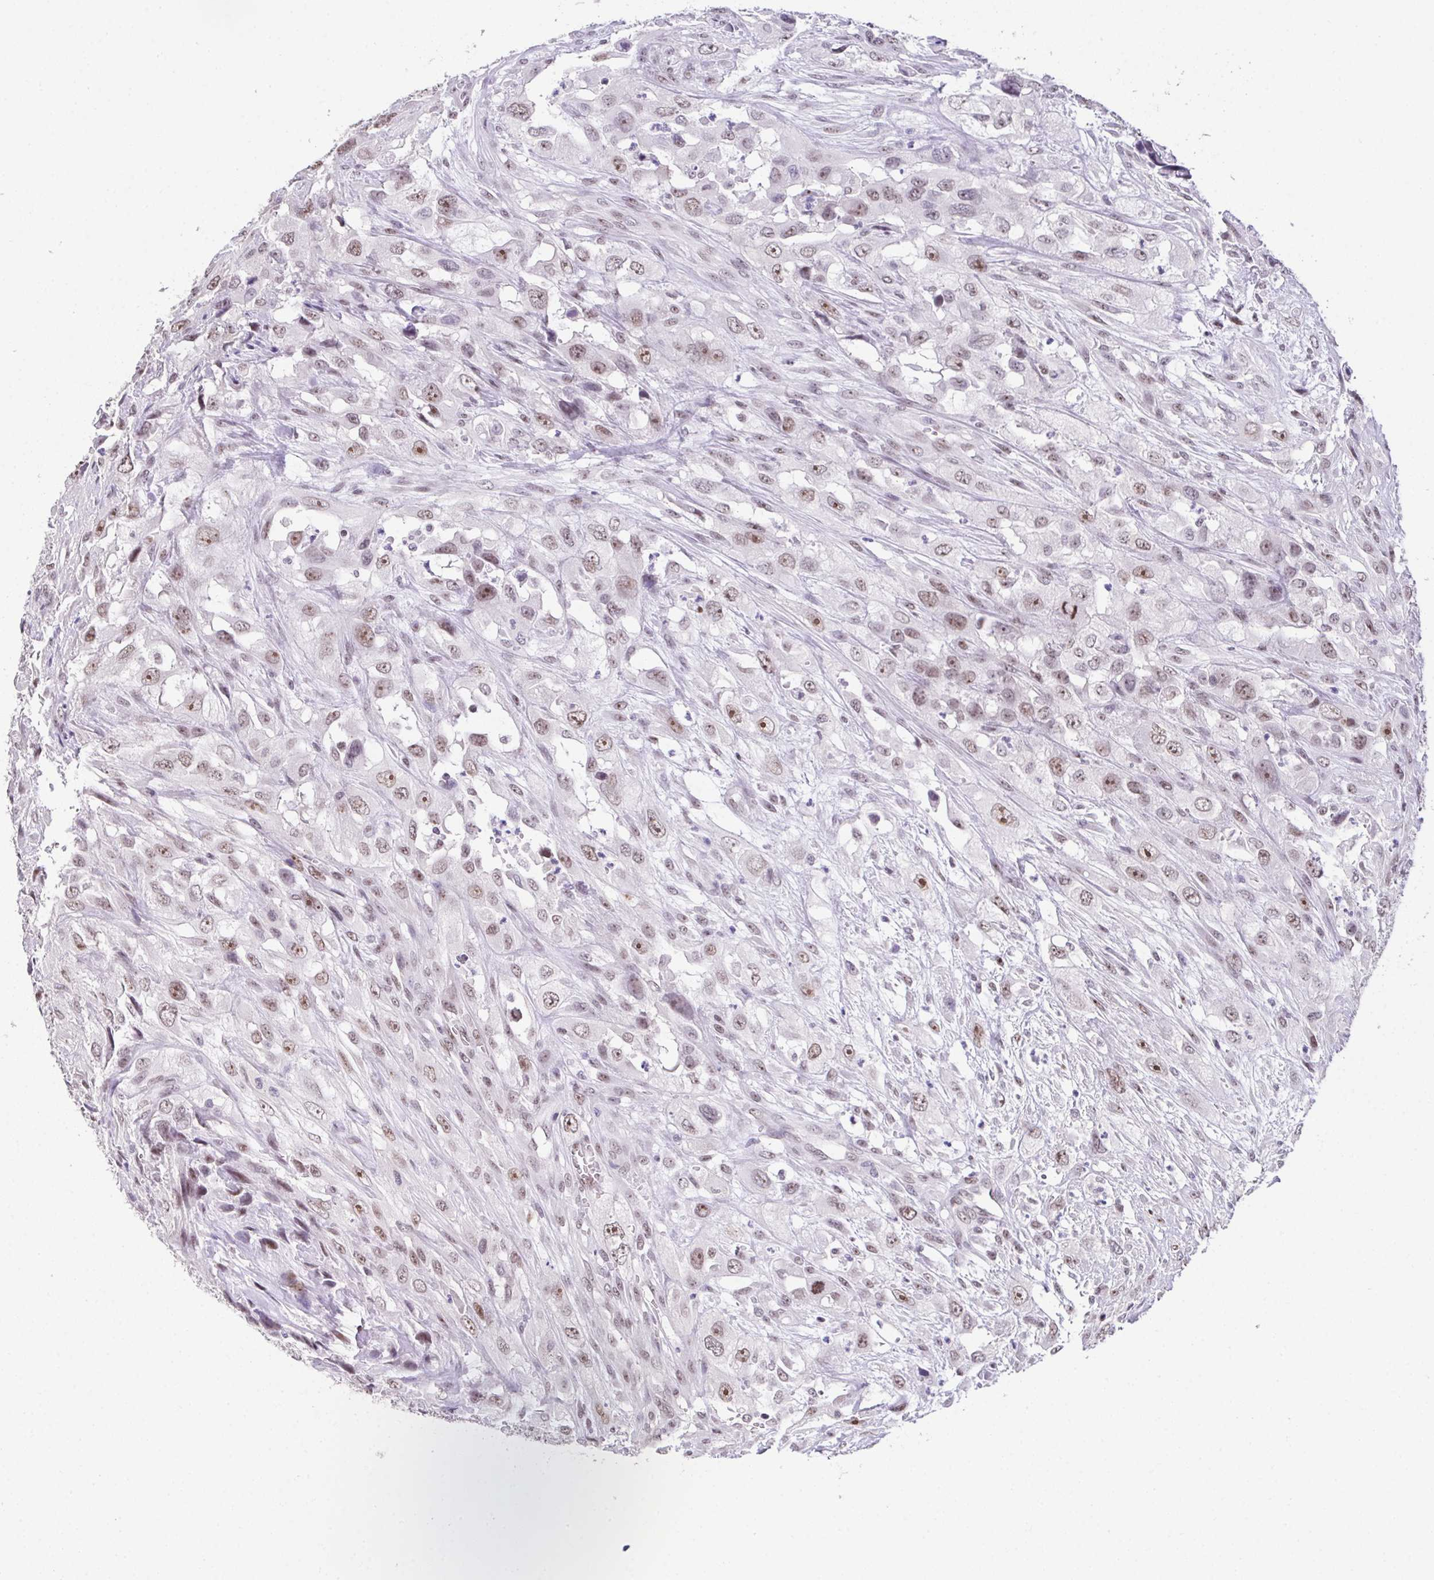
{"staining": {"intensity": "moderate", "quantity": ">75%", "location": "nuclear"}, "tissue": "urothelial cancer", "cell_type": "Tumor cells", "image_type": "cancer", "snomed": [{"axis": "morphology", "description": "Urothelial carcinoma, High grade"}, {"axis": "topography", "description": "Urinary bladder"}], "caption": "Tumor cells reveal medium levels of moderate nuclear expression in approximately >75% of cells in high-grade urothelial carcinoma. (DAB (3,3'-diaminobenzidine) IHC with brightfield microscopy, high magnification).", "gene": "ZNF800", "patient": {"sex": "male", "age": 67}}